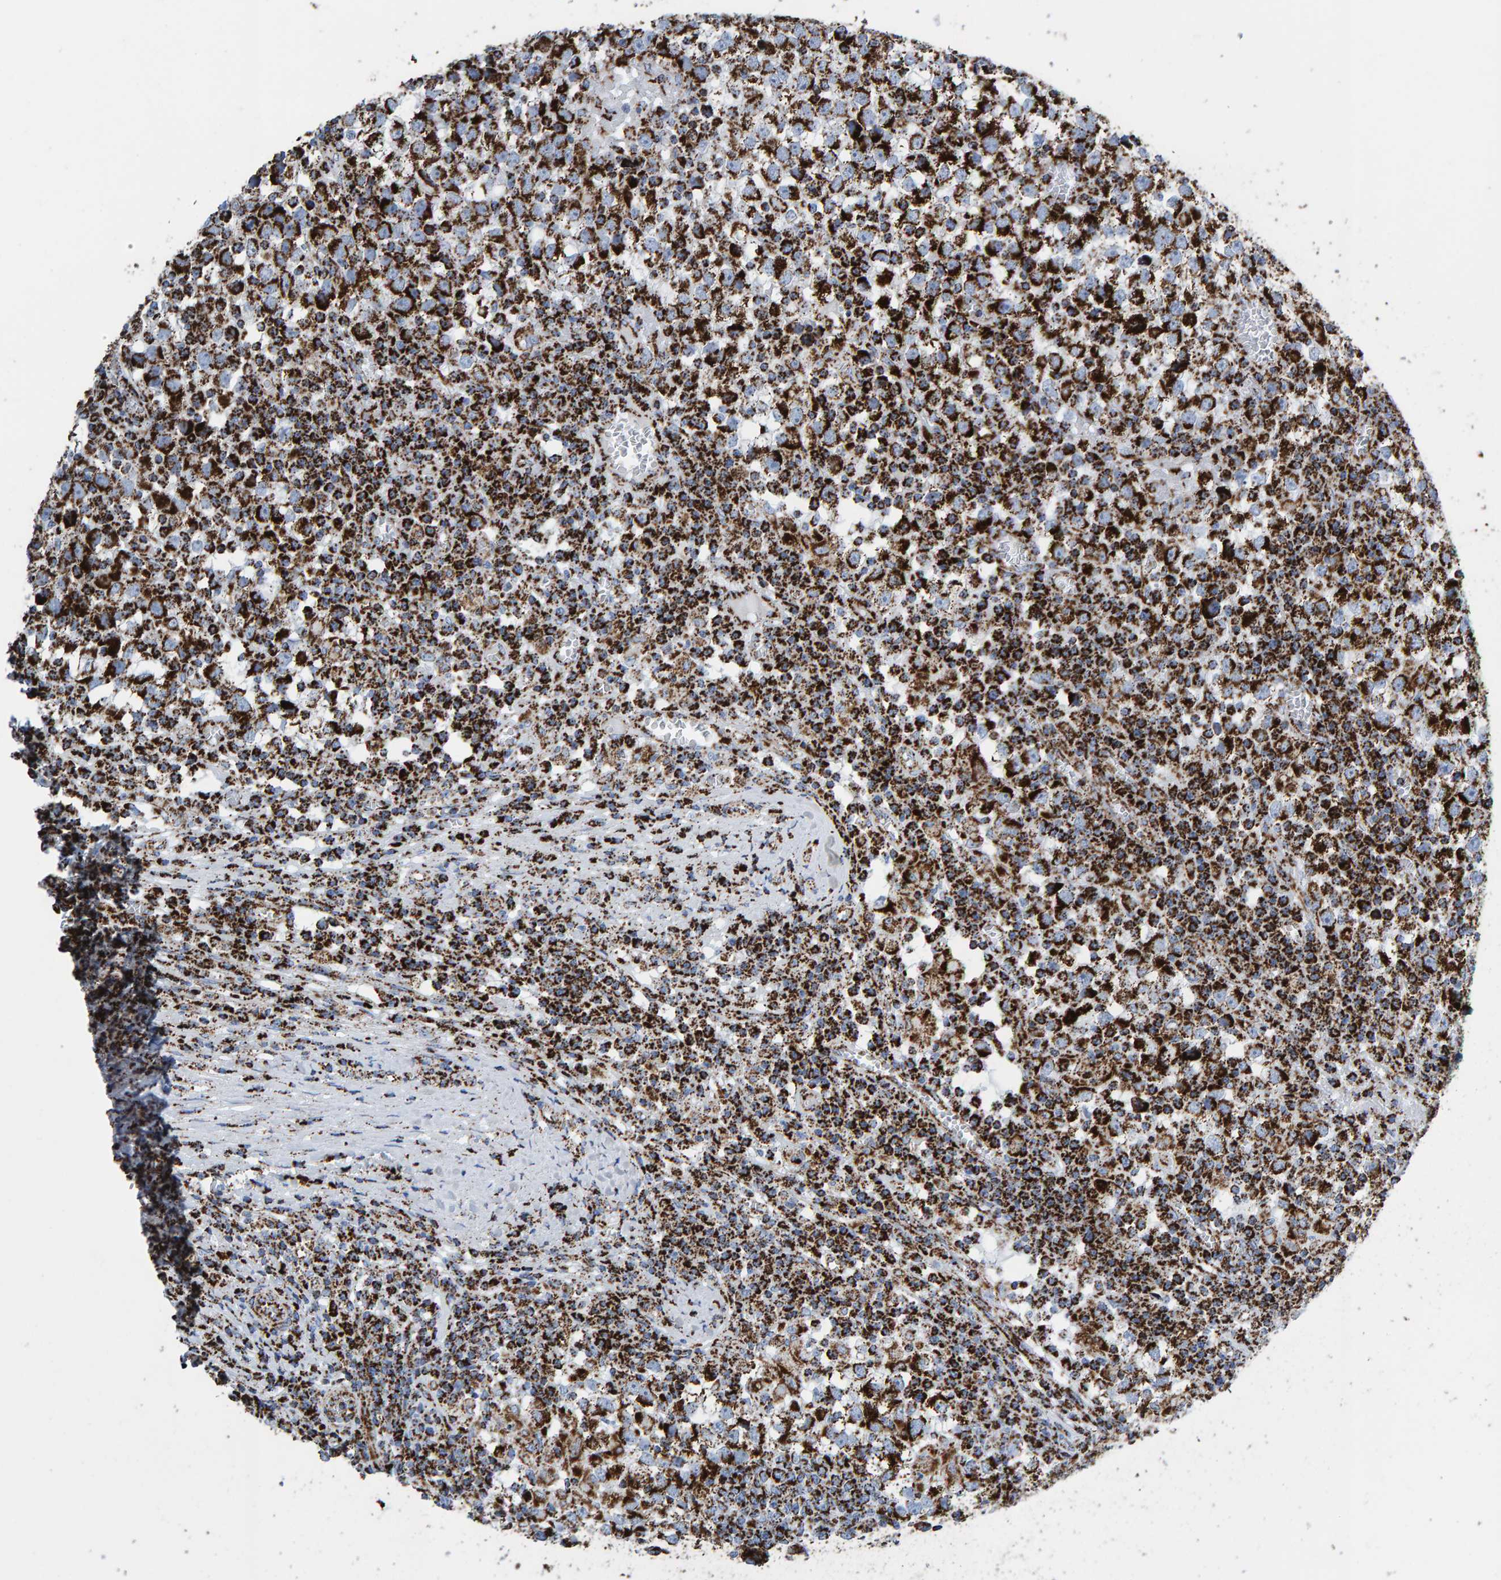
{"staining": {"intensity": "strong", "quantity": ">75%", "location": "cytoplasmic/membranous"}, "tissue": "testis cancer", "cell_type": "Tumor cells", "image_type": "cancer", "snomed": [{"axis": "morphology", "description": "Seminoma, NOS"}, {"axis": "topography", "description": "Testis"}], "caption": "The micrograph reveals a brown stain indicating the presence of a protein in the cytoplasmic/membranous of tumor cells in seminoma (testis). (Brightfield microscopy of DAB IHC at high magnification).", "gene": "ENSG00000262660", "patient": {"sex": "male", "age": 65}}